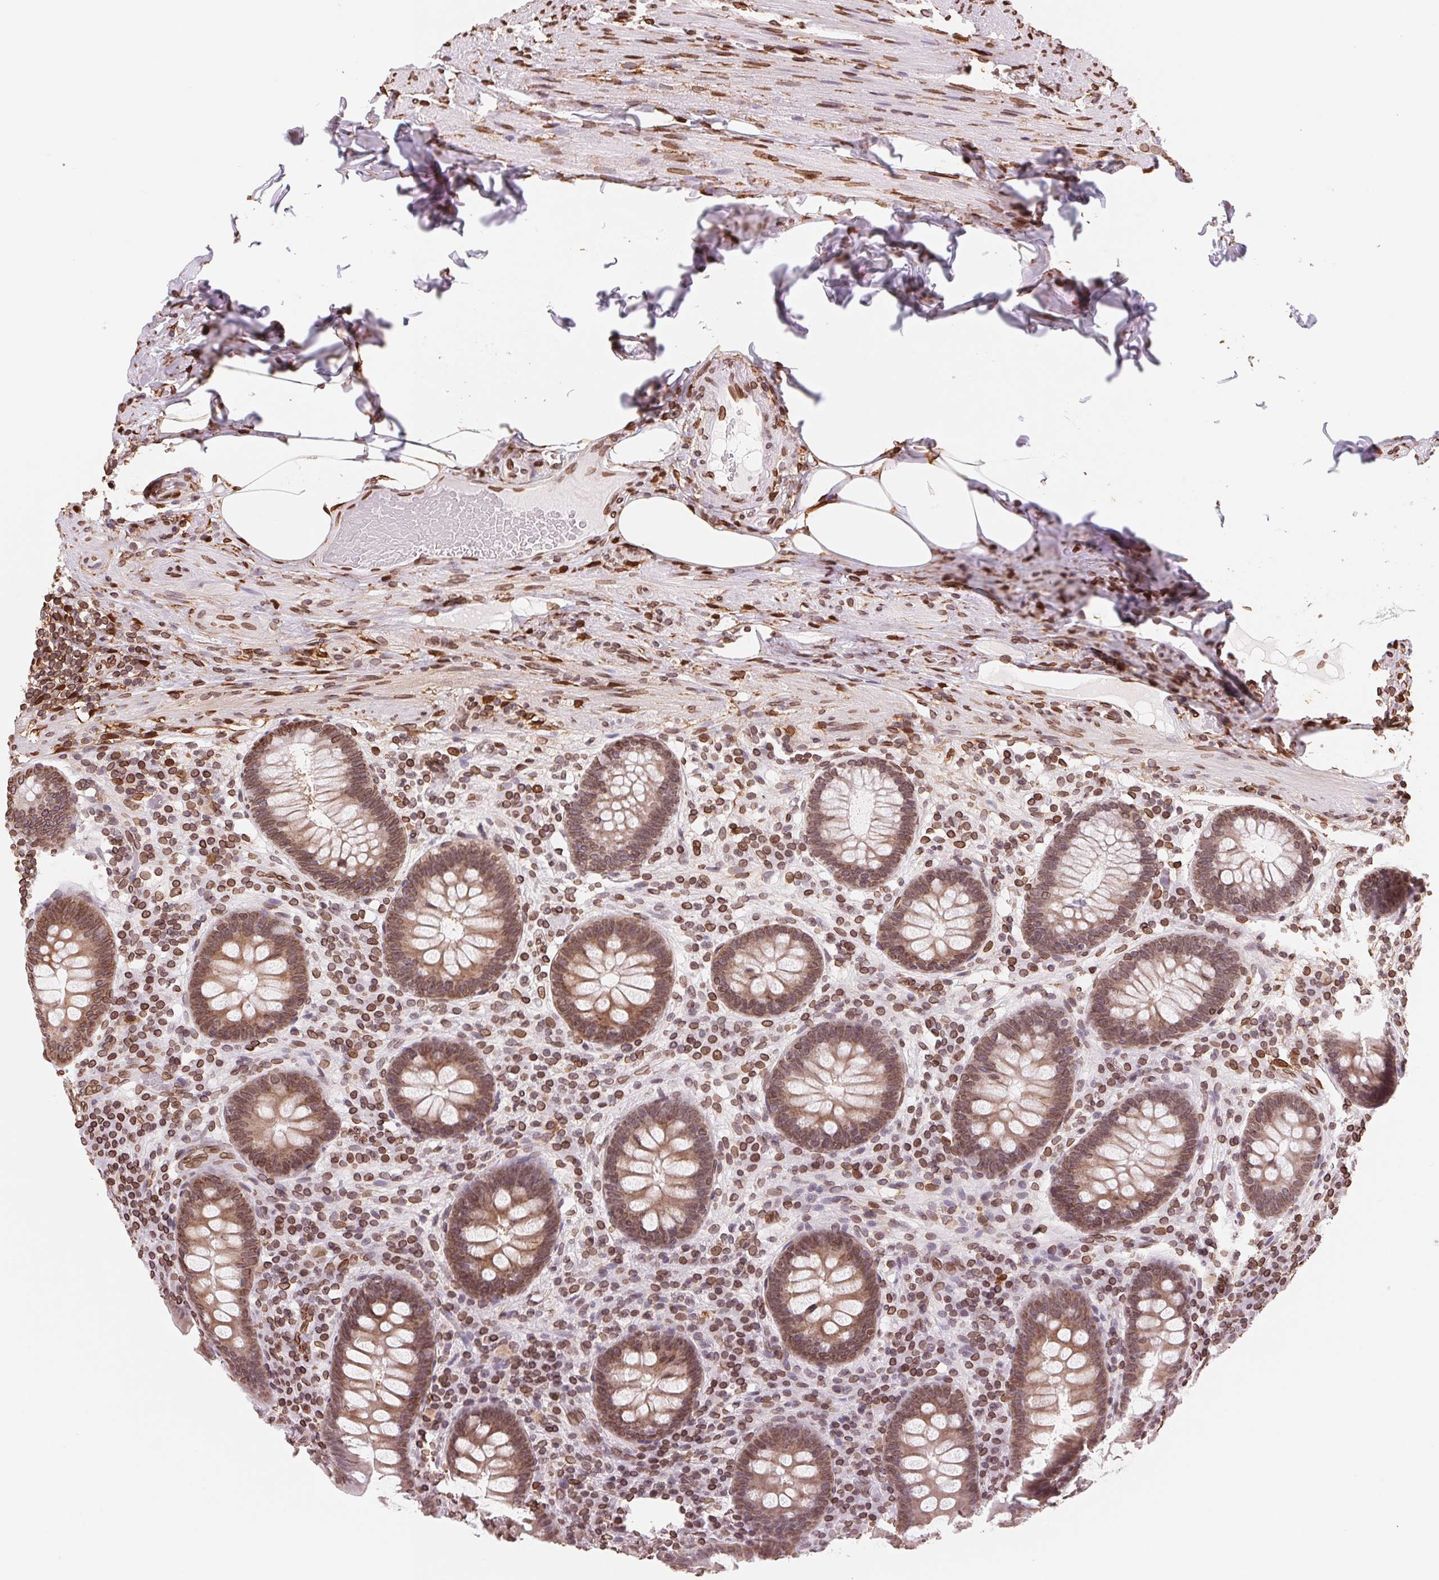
{"staining": {"intensity": "moderate", "quantity": ">75%", "location": "cytoplasmic/membranous,nuclear"}, "tissue": "appendix", "cell_type": "Glandular cells", "image_type": "normal", "snomed": [{"axis": "morphology", "description": "Normal tissue, NOS"}, {"axis": "topography", "description": "Appendix"}], "caption": "Brown immunohistochemical staining in unremarkable human appendix demonstrates moderate cytoplasmic/membranous,nuclear staining in about >75% of glandular cells. (DAB (3,3'-diaminobenzidine) = brown stain, brightfield microscopy at high magnification).", "gene": "LMNB2", "patient": {"sex": "male", "age": 71}}